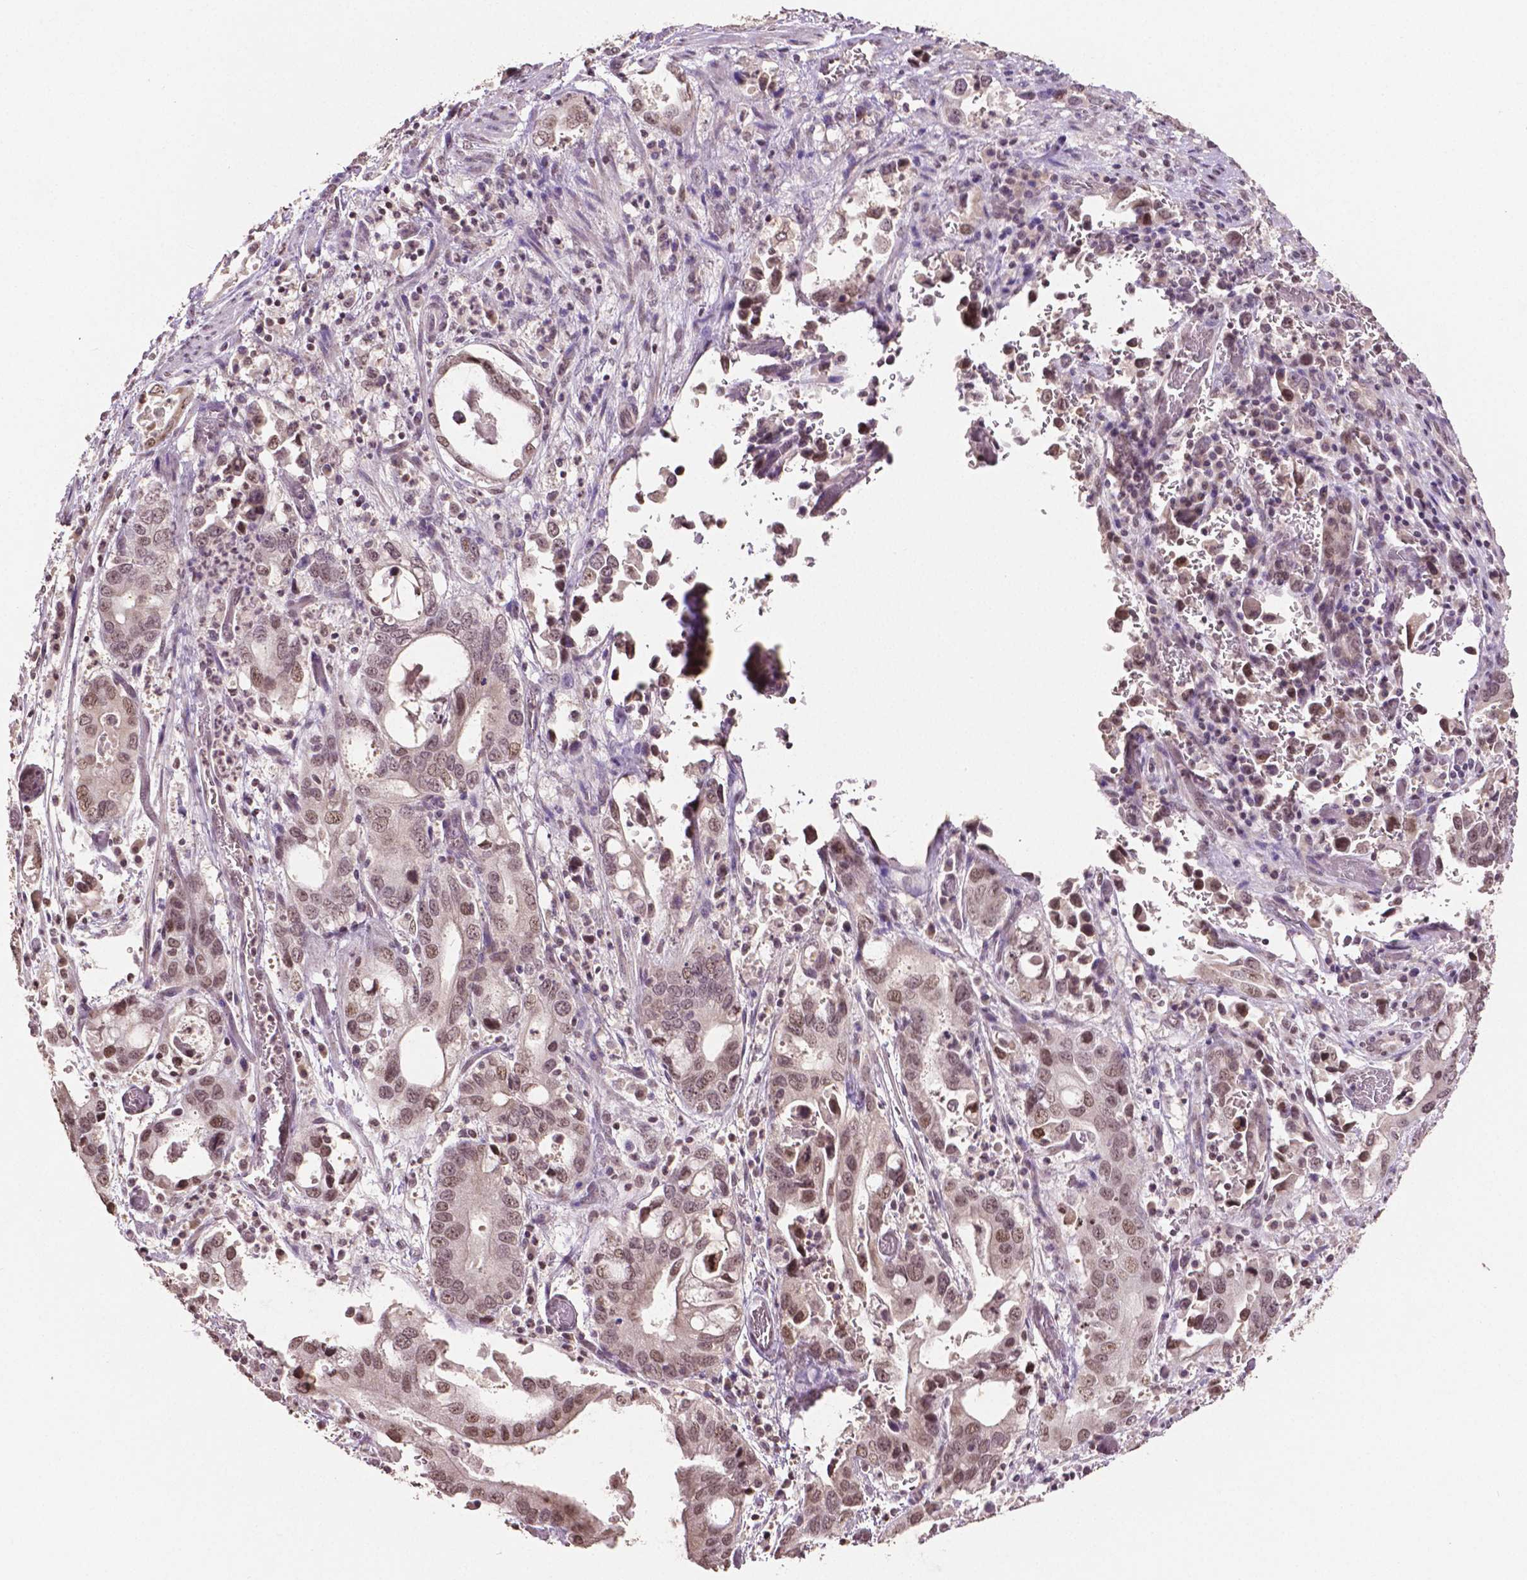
{"staining": {"intensity": "moderate", "quantity": ">75%", "location": "nuclear"}, "tissue": "stomach cancer", "cell_type": "Tumor cells", "image_type": "cancer", "snomed": [{"axis": "morphology", "description": "Adenocarcinoma, NOS"}, {"axis": "topography", "description": "Stomach, upper"}], "caption": "Human stomach cancer (adenocarcinoma) stained with a brown dye demonstrates moderate nuclear positive positivity in about >75% of tumor cells.", "gene": "DEK", "patient": {"sex": "male", "age": 74}}